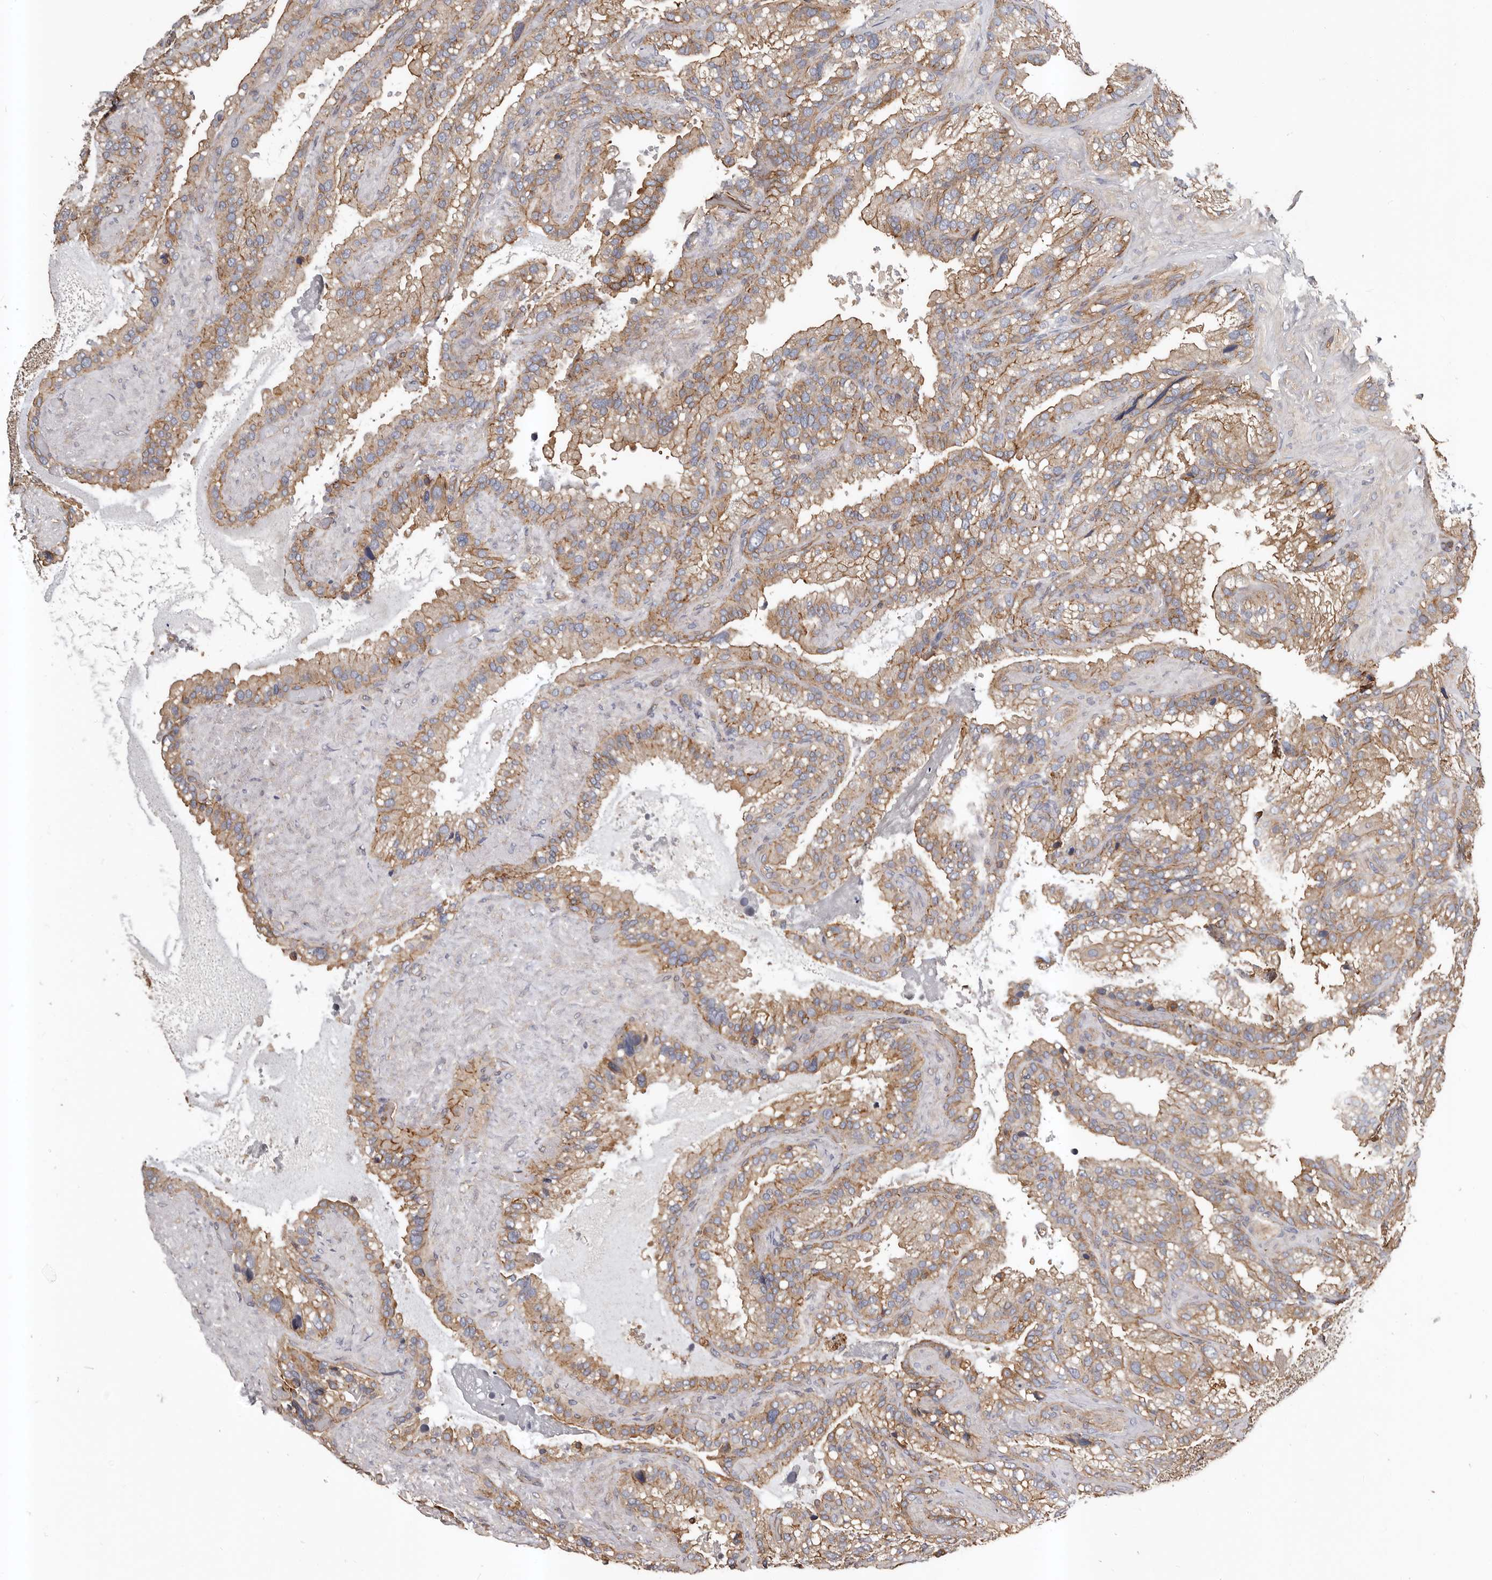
{"staining": {"intensity": "moderate", "quantity": ">75%", "location": "cytoplasmic/membranous"}, "tissue": "seminal vesicle", "cell_type": "Glandular cells", "image_type": "normal", "snomed": [{"axis": "morphology", "description": "Normal tissue, NOS"}, {"axis": "topography", "description": "Prostate"}, {"axis": "topography", "description": "Seminal veicle"}], "caption": "The histopathology image shows a brown stain indicating the presence of a protein in the cytoplasmic/membranous of glandular cells in seminal vesicle. Using DAB (3,3'-diaminobenzidine) (brown) and hematoxylin (blue) stains, captured at high magnification using brightfield microscopy.", "gene": "PNRC2", "patient": {"sex": "male", "age": 68}}